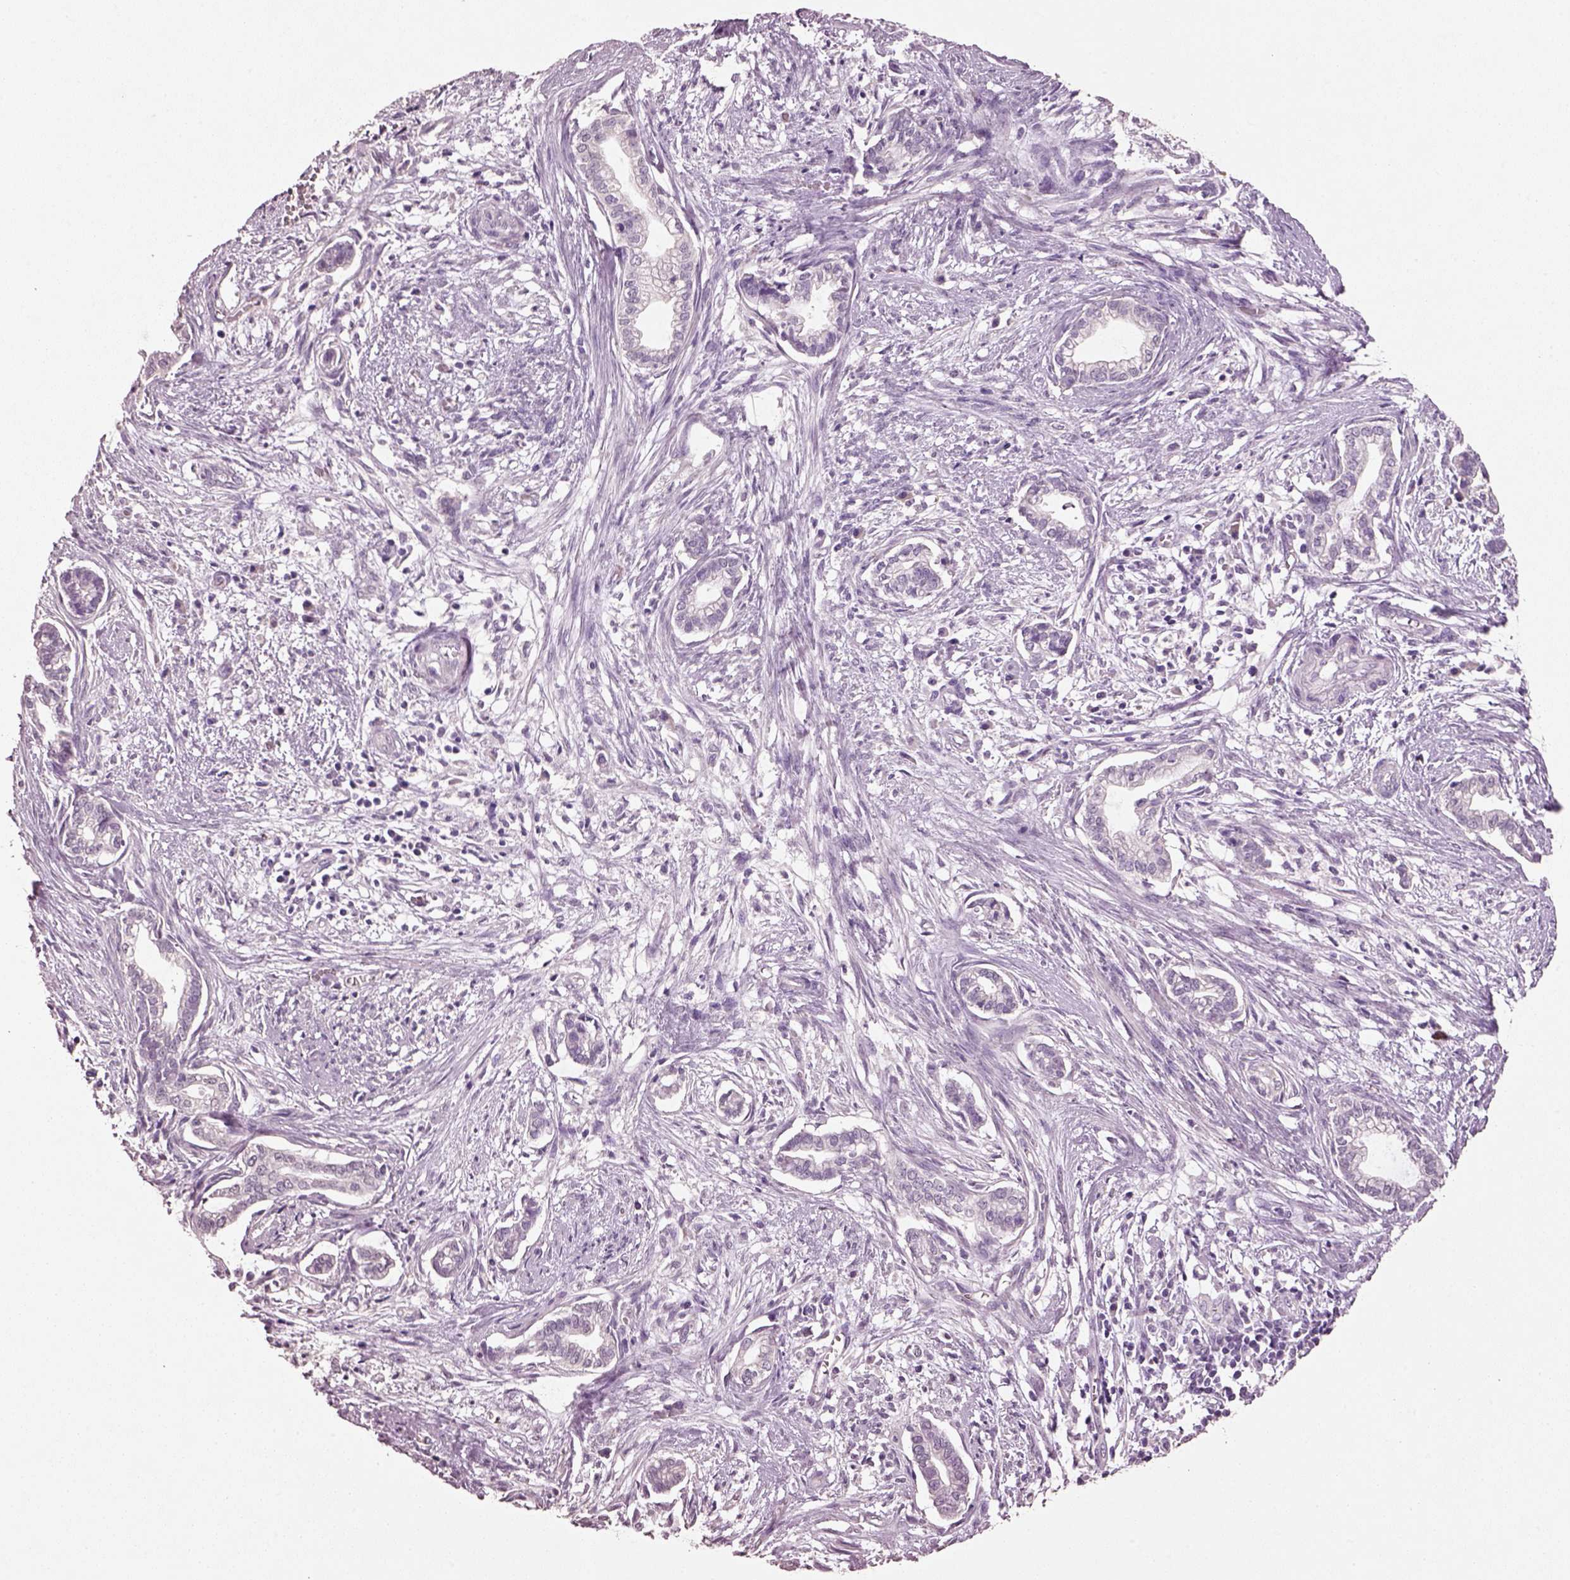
{"staining": {"intensity": "negative", "quantity": "none", "location": "none"}, "tissue": "cervical cancer", "cell_type": "Tumor cells", "image_type": "cancer", "snomed": [{"axis": "morphology", "description": "Adenocarcinoma, NOS"}, {"axis": "topography", "description": "Cervix"}], "caption": "Image shows no significant protein expression in tumor cells of adenocarcinoma (cervical). (Immunohistochemistry (ihc), brightfield microscopy, high magnification).", "gene": "KCNIP3", "patient": {"sex": "female", "age": 62}}